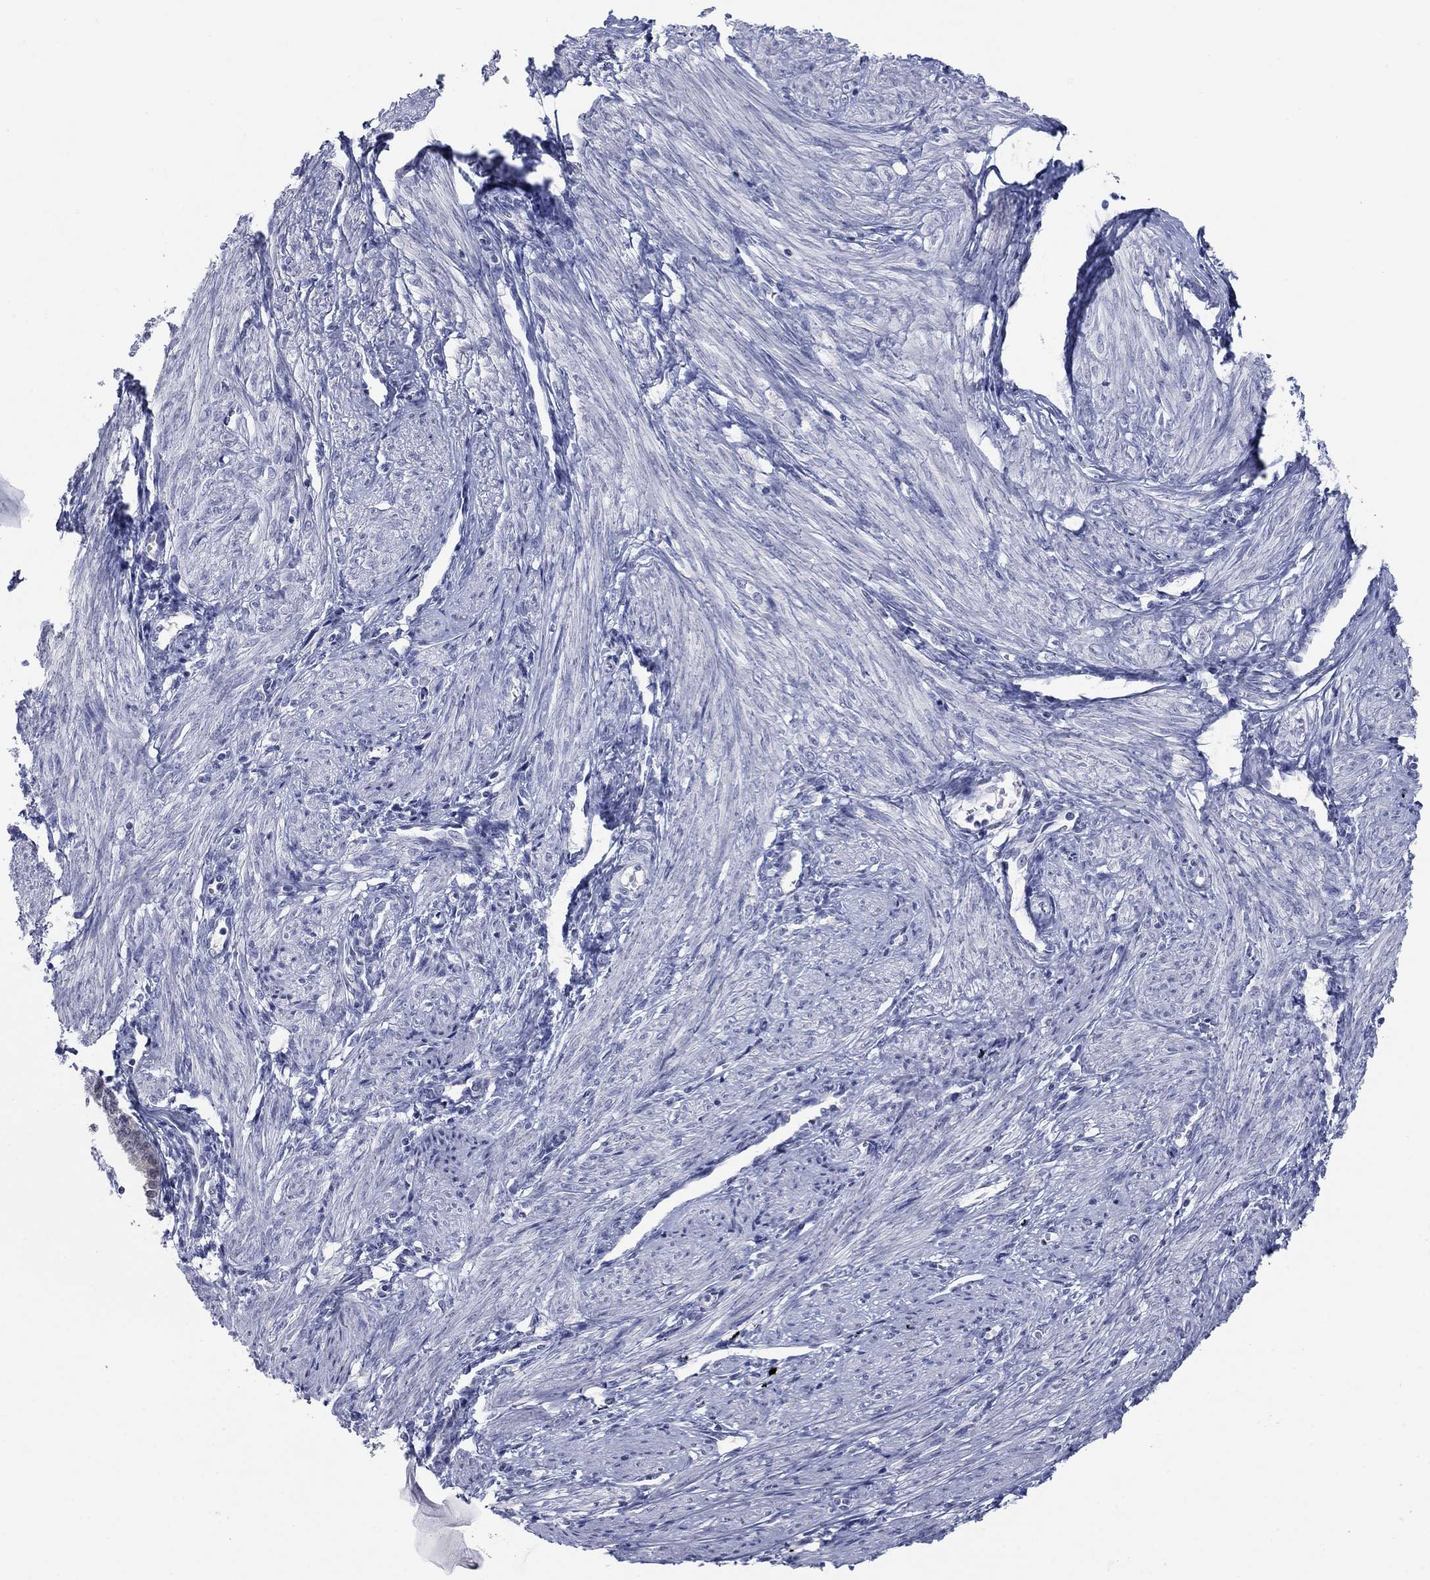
{"staining": {"intensity": "negative", "quantity": "none", "location": "none"}, "tissue": "endometrium", "cell_type": "Cells in endometrial stroma", "image_type": "normal", "snomed": [{"axis": "morphology", "description": "Normal tissue, NOS"}, {"axis": "topography", "description": "Endometrium"}], "caption": "Immunohistochemistry of benign endometrium reveals no expression in cells in endometrial stroma.", "gene": "ATP6V1G2", "patient": {"sex": "female", "age": 37}}